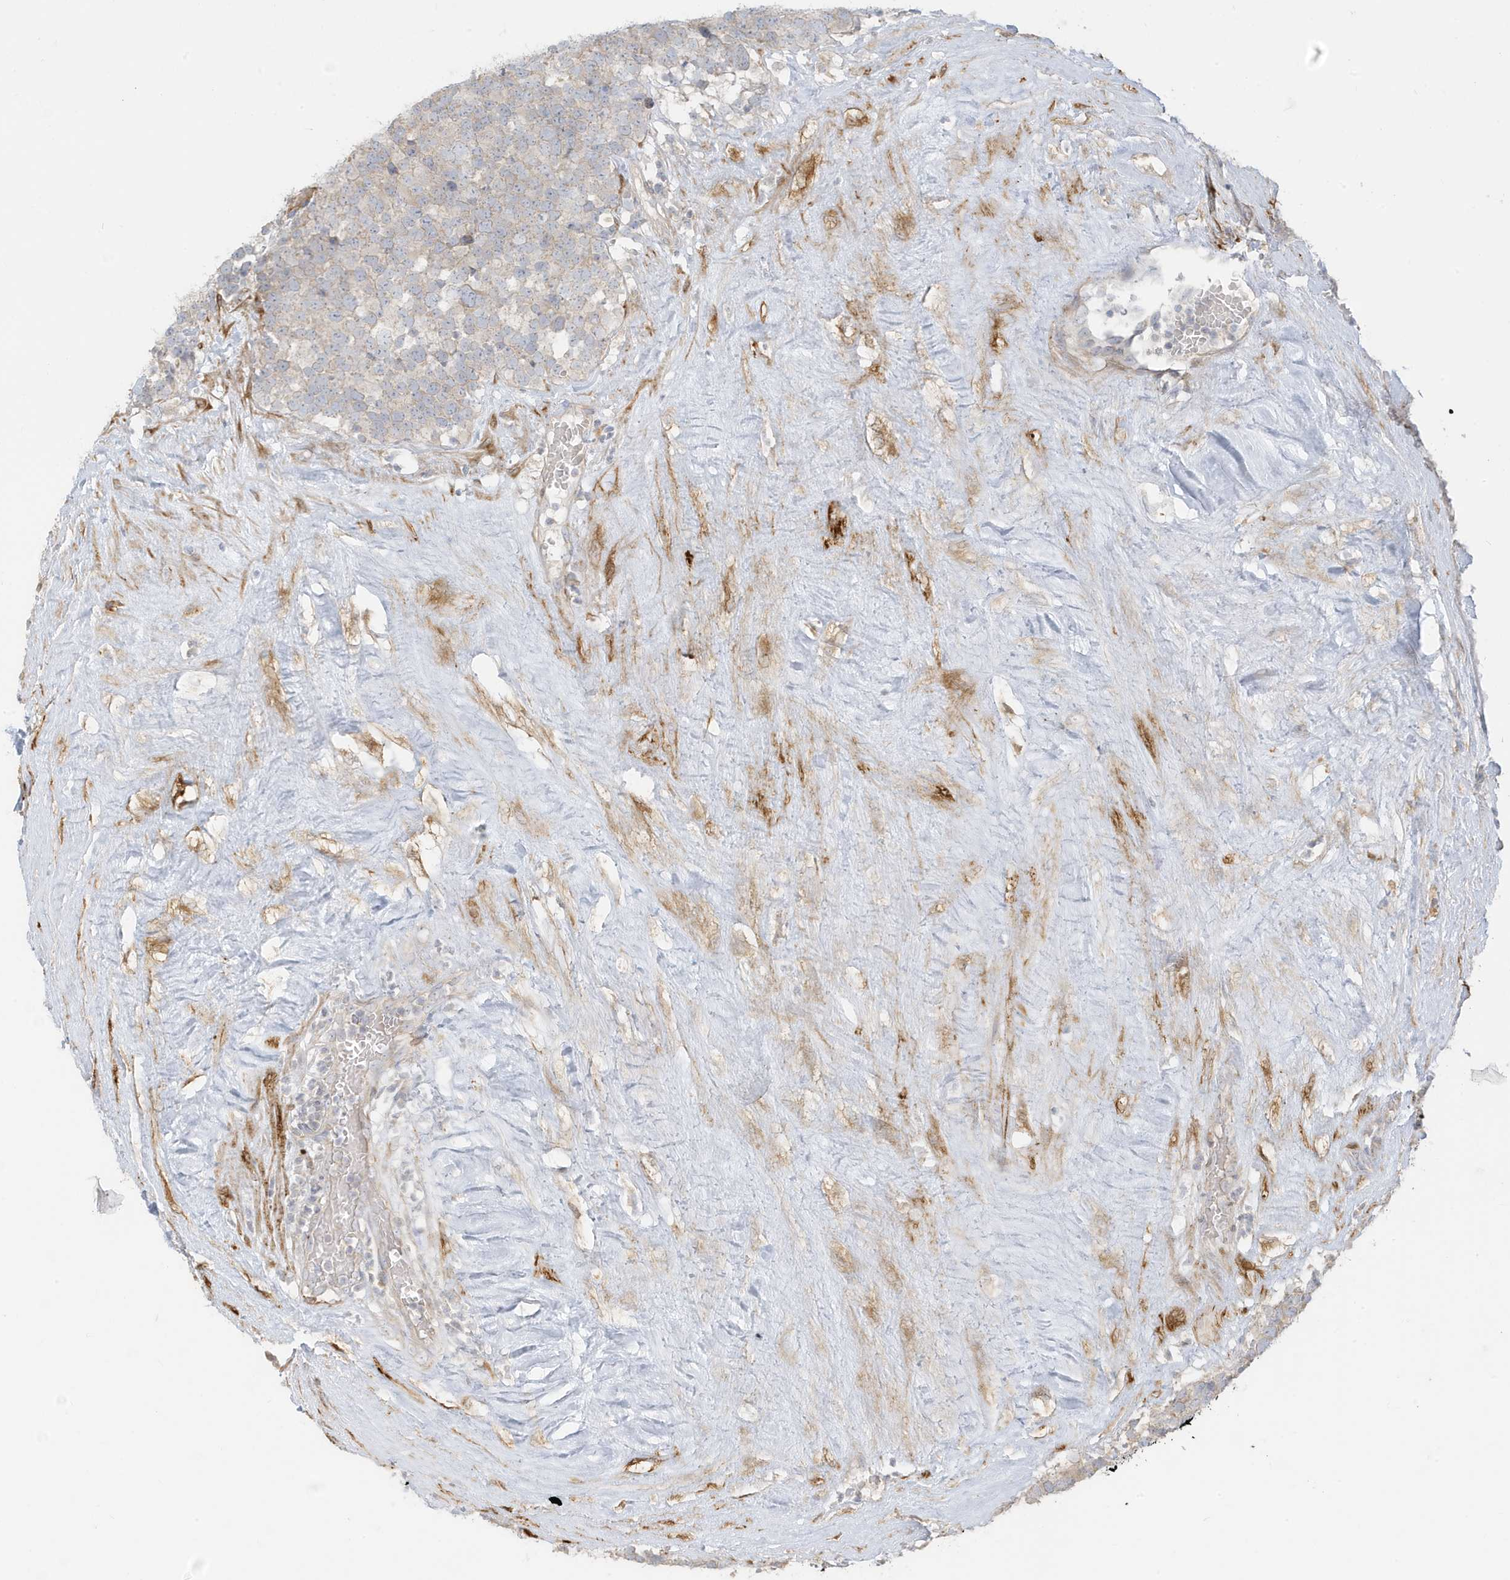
{"staining": {"intensity": "negative", "quantity": "none", "location": "none"}, "tissue": "testis cancer", "cell_type": "Tumor cells", "image_type": "cancer", "snomed": [{"axis": "morphology", "description": "Seminoma, NOS"}, {"axis": "topography", "description": "Testis"}], "caption": "Testis cancer stained for a protein using immunohistochemistry displays no expression tumor cells.", "gene": "MCOLN1", "patient": {"sex": "male", "age": 71}}